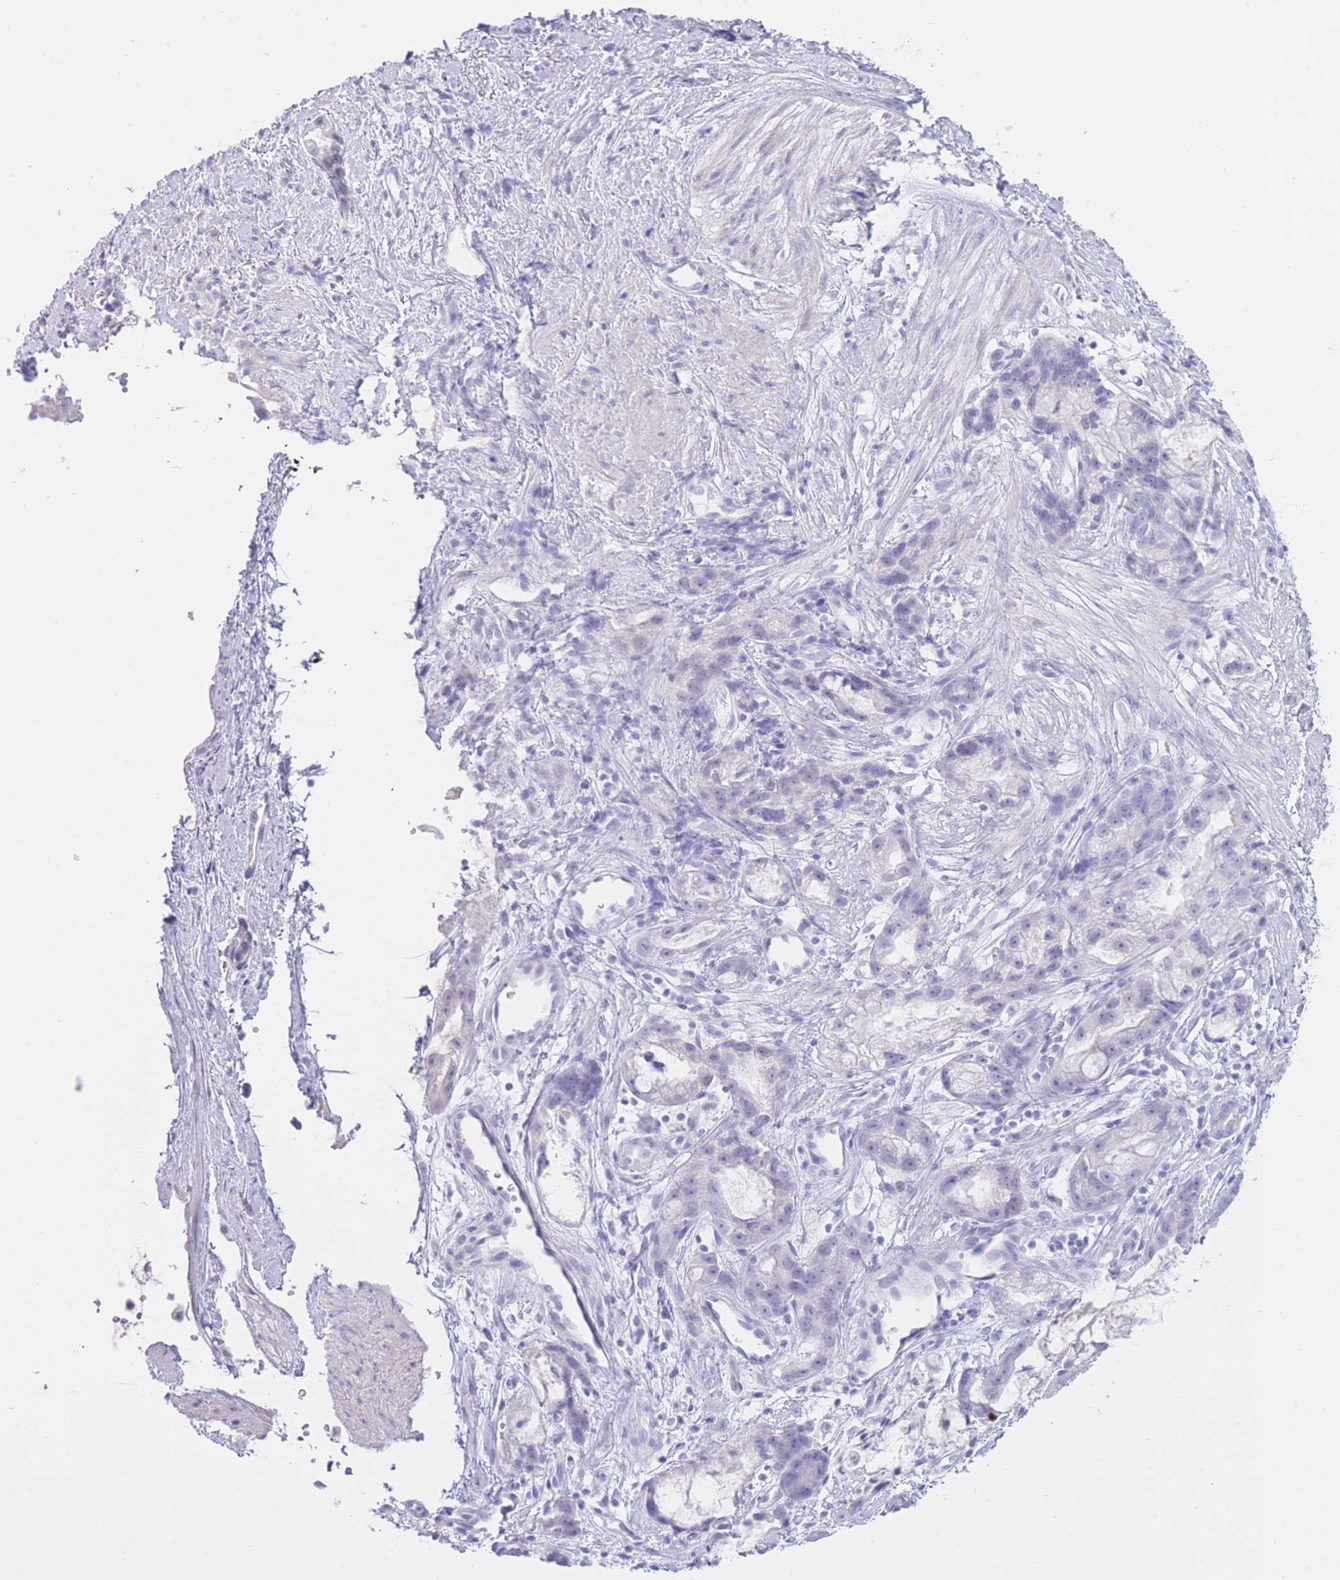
{"staining": {"intensity": "negative", "quantity": "none", "location": "none"}, "tissue": "stomach cancer", "cell_type": "Tumor cells", "image_type": "cancer", "snomed": [{"axis": "morphology", "description": "Adenocarcinoma, NOS"}, {"axis": "topography", "description": "Stomach"}], "caption": "Immunohistochemistry of human adenocarcinoma (stomach) reveals no expression in tumor cells.", "gene": "ZNF212", "patient": {"sex": "male", "age": 55}}